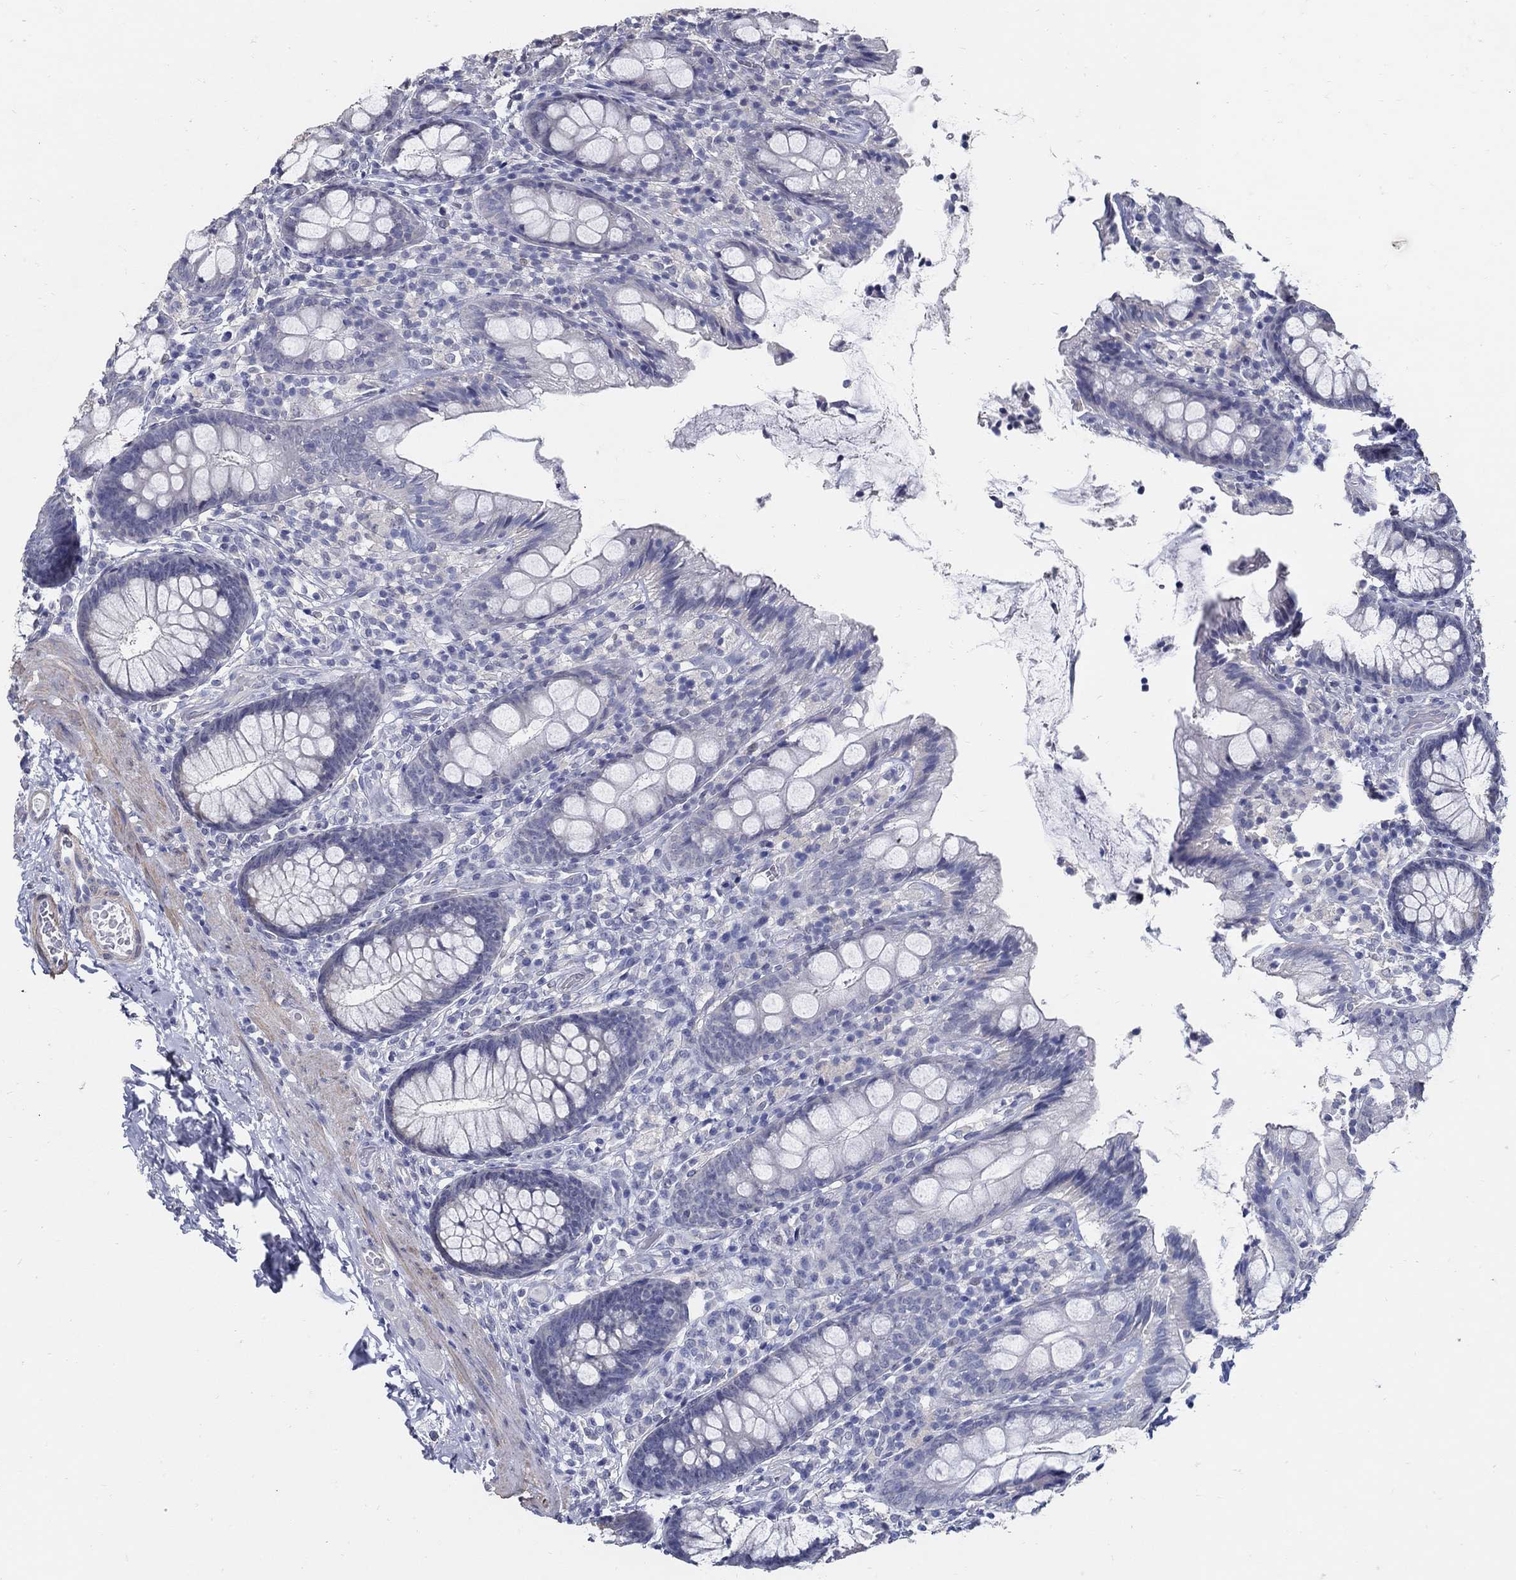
{"staining": {"intensity": "negative", "quantity": "none", "location": "none"}, "tissue": "colon", "cell_type": "Endothelial cells", "image_type": "normal", "snomed": [{"axis": "morphology", "description": "Normal tissue, NOS"}, {"axis": "topography", "description": "Colon"}], "caption": "High power microscopy image of an IHC micrograph of normal colon, revealing no significant positivity in endothelial cells.", "gene": "USP29", "patient": {"sex": "female", "age": 86}}